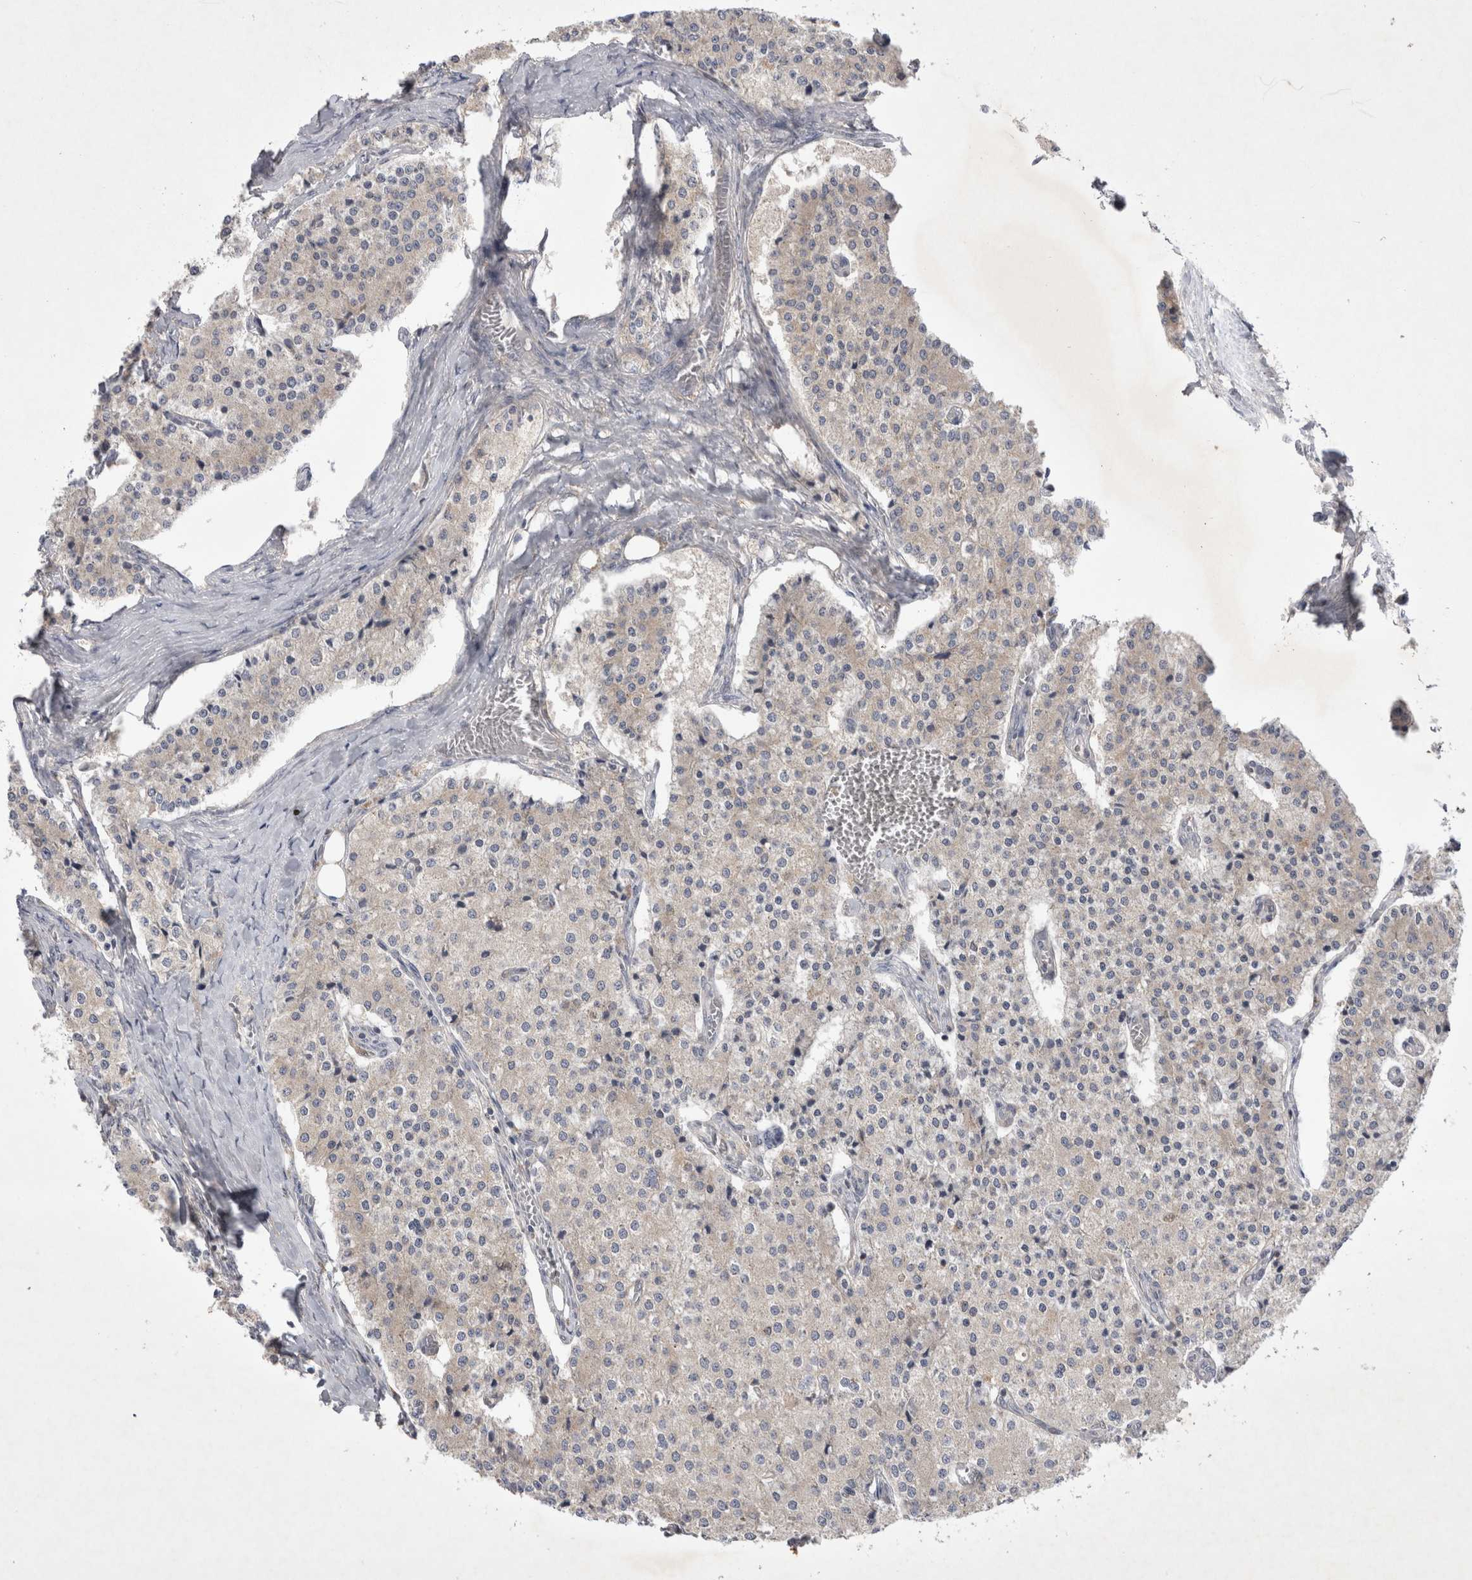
{"staining": {"intensity": "weak", "quantity": "<25%", "location": "cytoplasmic/membranous"}, "tissue": "carcinoid", "cell_type": "Tumor cells", "image_type": "cancer", "snomed": [{"axis": "morphology", "description": "Carcinoid, malignant, NOS"}, {"axis": "topography", "description": "Colon"}], "caption": "This is an IHC micrograph of malignant carcinoid. There is no positivity in tumor cells.", "gene": "SRD5A3", "patient": {"sex": "female", "age": 52}}